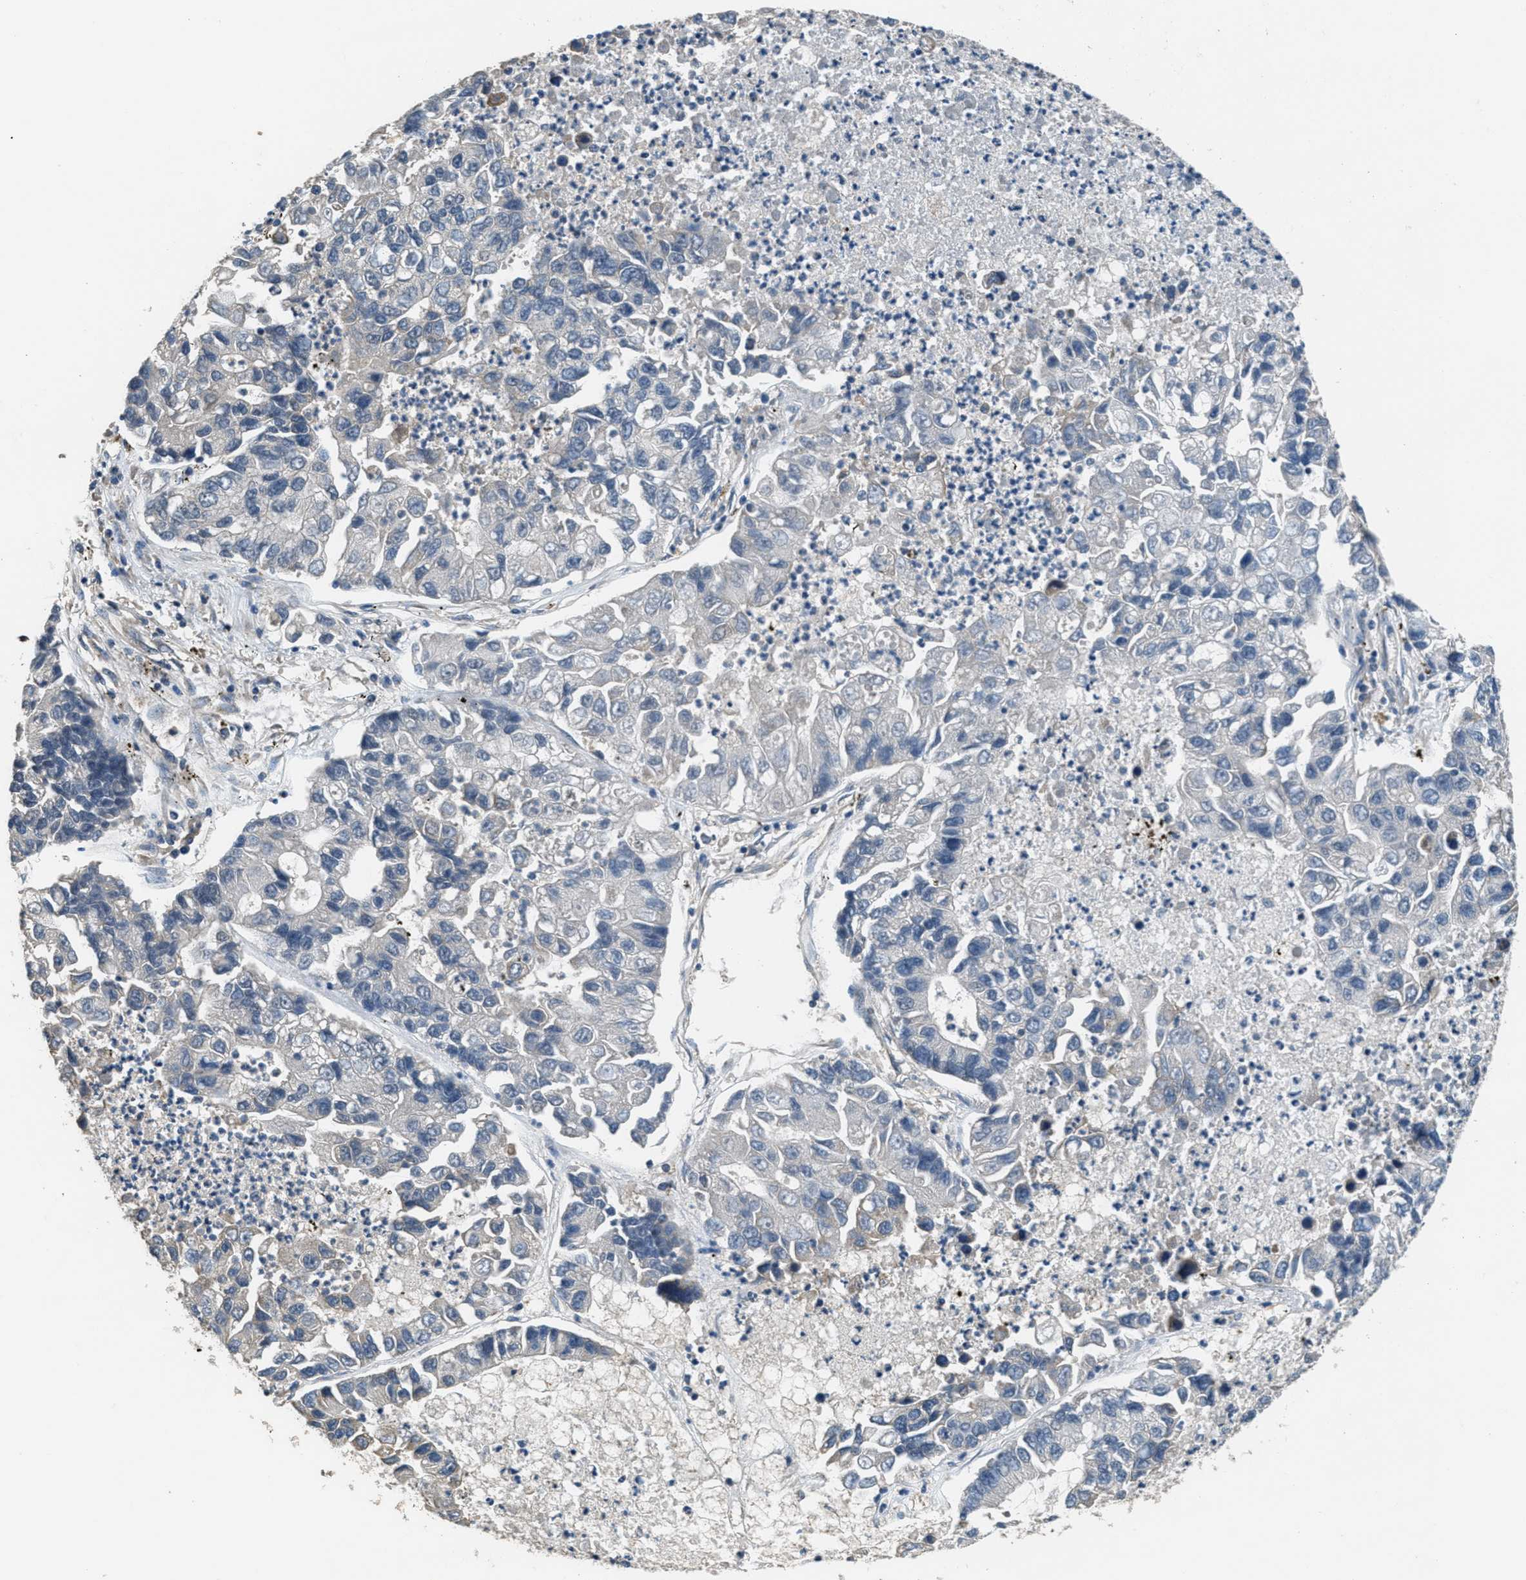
{"staining": {"intensity": "negative", "quantity": "none", "location": "none"}, "tissue": "lung cancer", "cell_type": "Tumor cells", "image_type": "cancer", "snomed": [{"axis": "morphology", "description": "Adenocarcinoma, NOS"}, {"axis": "topography", "description": "Lung"}], "caption": "A photomicrograph of human lung adenocarcinoma is negative for staining in tumor cells.", "gene": "NAT1", "patient": {"sex": "female", "age": 51}}